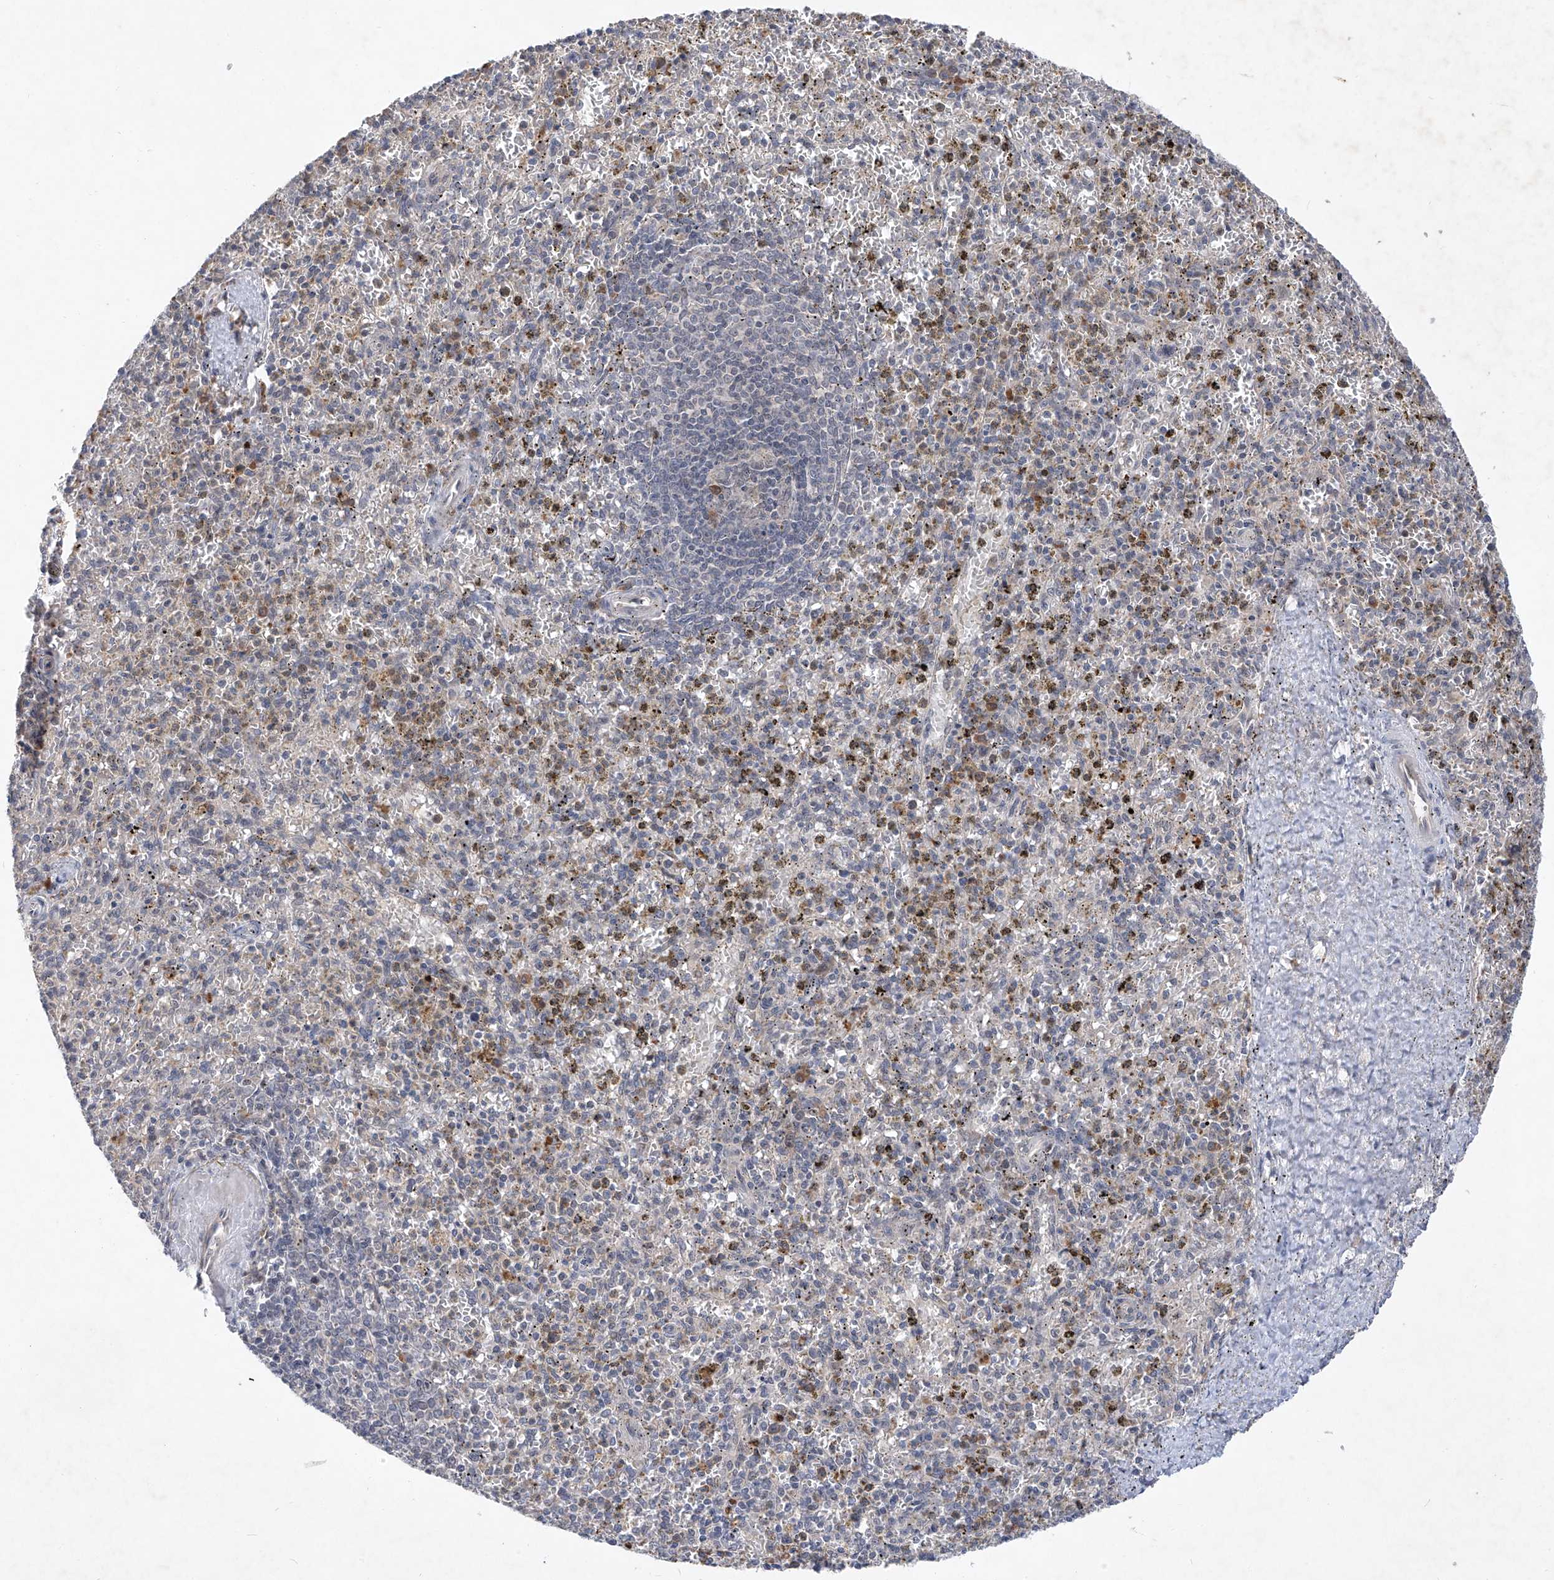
{"staining": {"intensity": "weak", "quantity": "<25%", "location": "cytoplasmic/membranous"}, "tissue": "spleen", "cell_type": "Cells in red pulp", "image_type": "normal", "snomed": [{"axis": "morphology", "description": "Normal tissue, NOS"}, {"axis": "topography", "description": "Spleen"}], "caption": "This is a image of immunohistochemistry staining of benign spleen, which shows no positivity in cells in red pulp.", "gene": "FAM135A", "patient": {"sex": "male", "age": 72}}